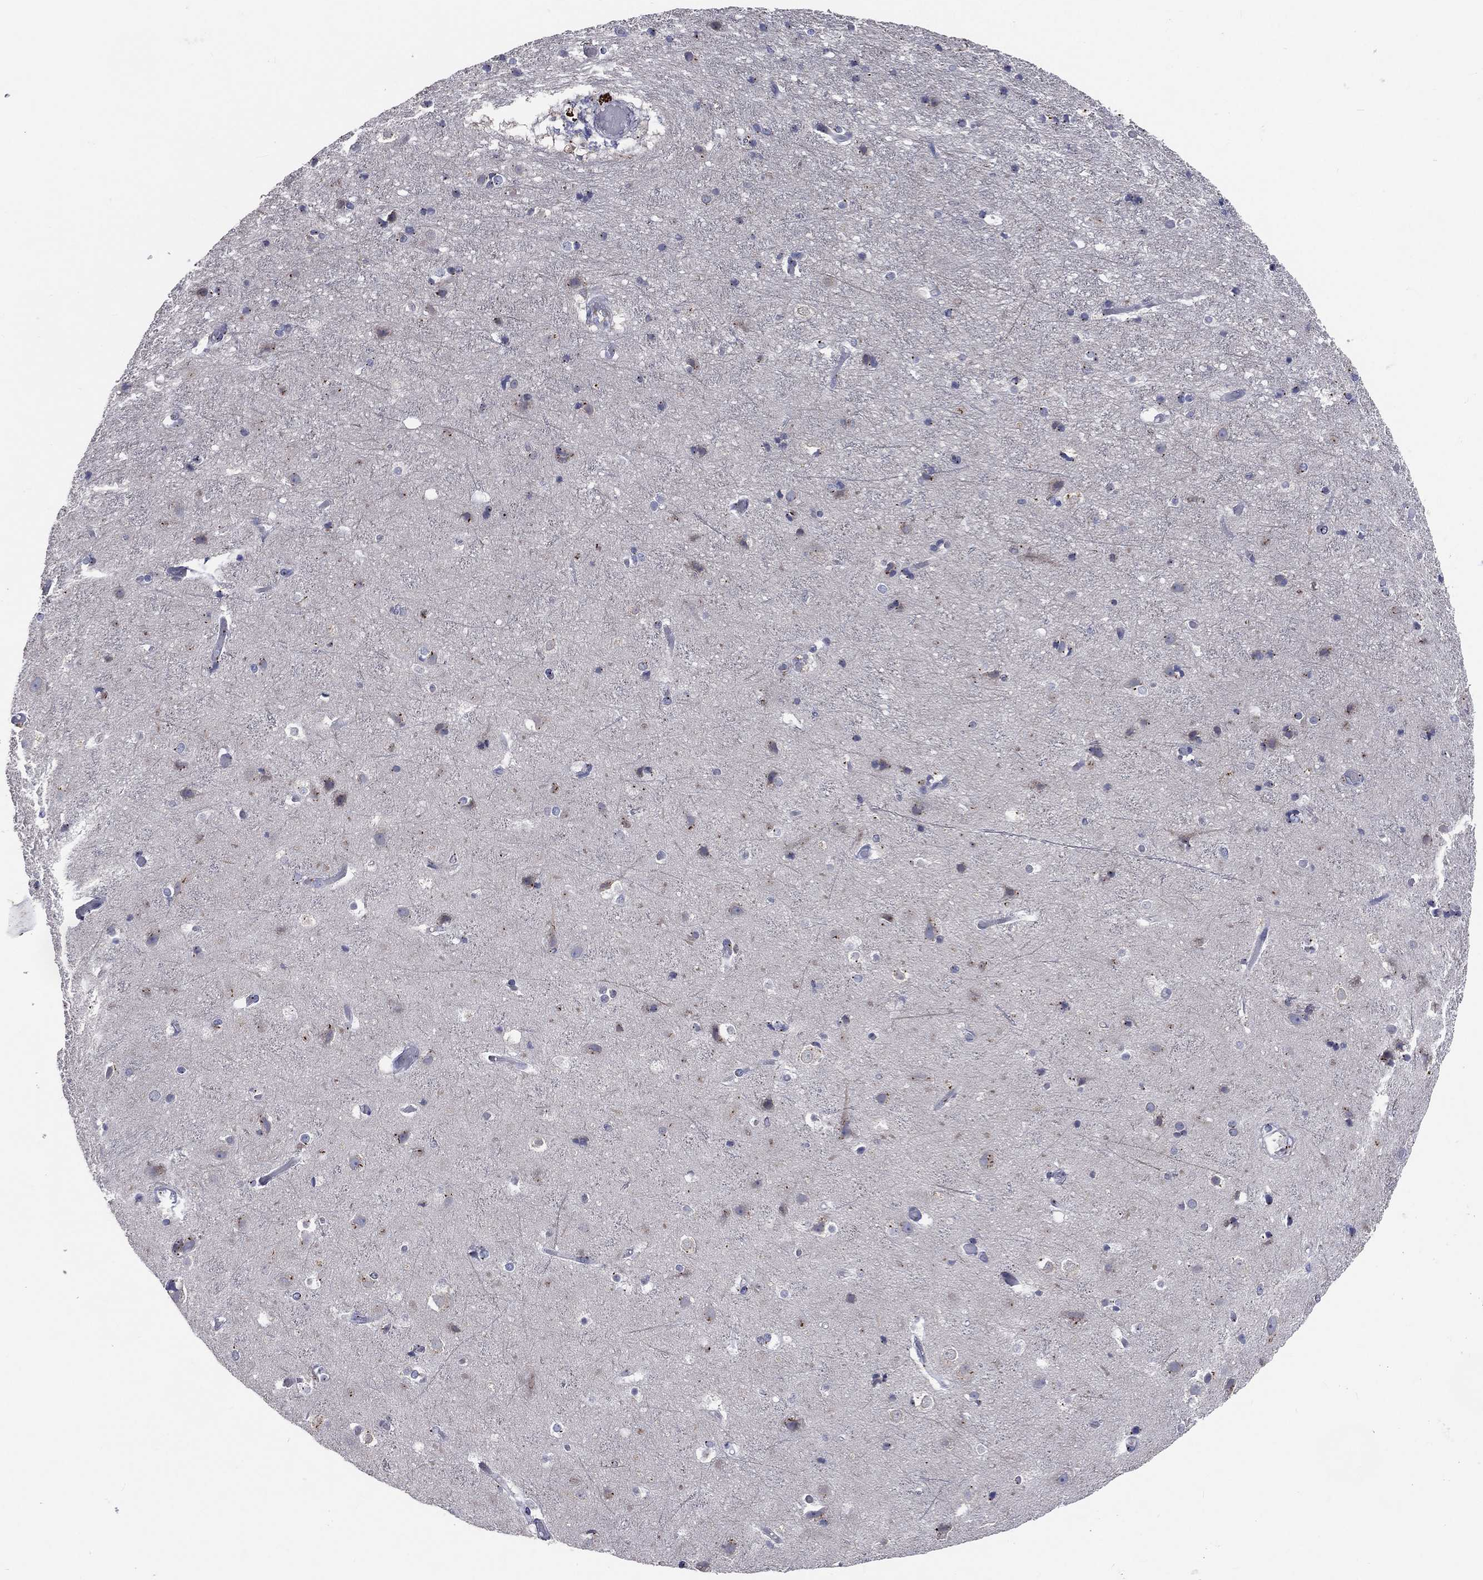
{"staining": {"intensity": "negative", "quantity": "none", "location": "none"}, "tissue": "cerebral cortex", "cell_type": "Endothelial cells", "image_type": "normal", "snomed": [{"axis": "morphology", "description": "Normal tissue, NOS"}, {"axis": "topography", "description": "Cerebral cortex"}], "caption": "Histopathology image shows no significant protein expression in endothelial cells of unremarkable cerebral cortex. (DAB (3,3'-diaminobenzidine) immunohistochemistry with hematoxylin counter stain).", "gene": "CROCC", "patient": {"sex": "female", "age": 52}}